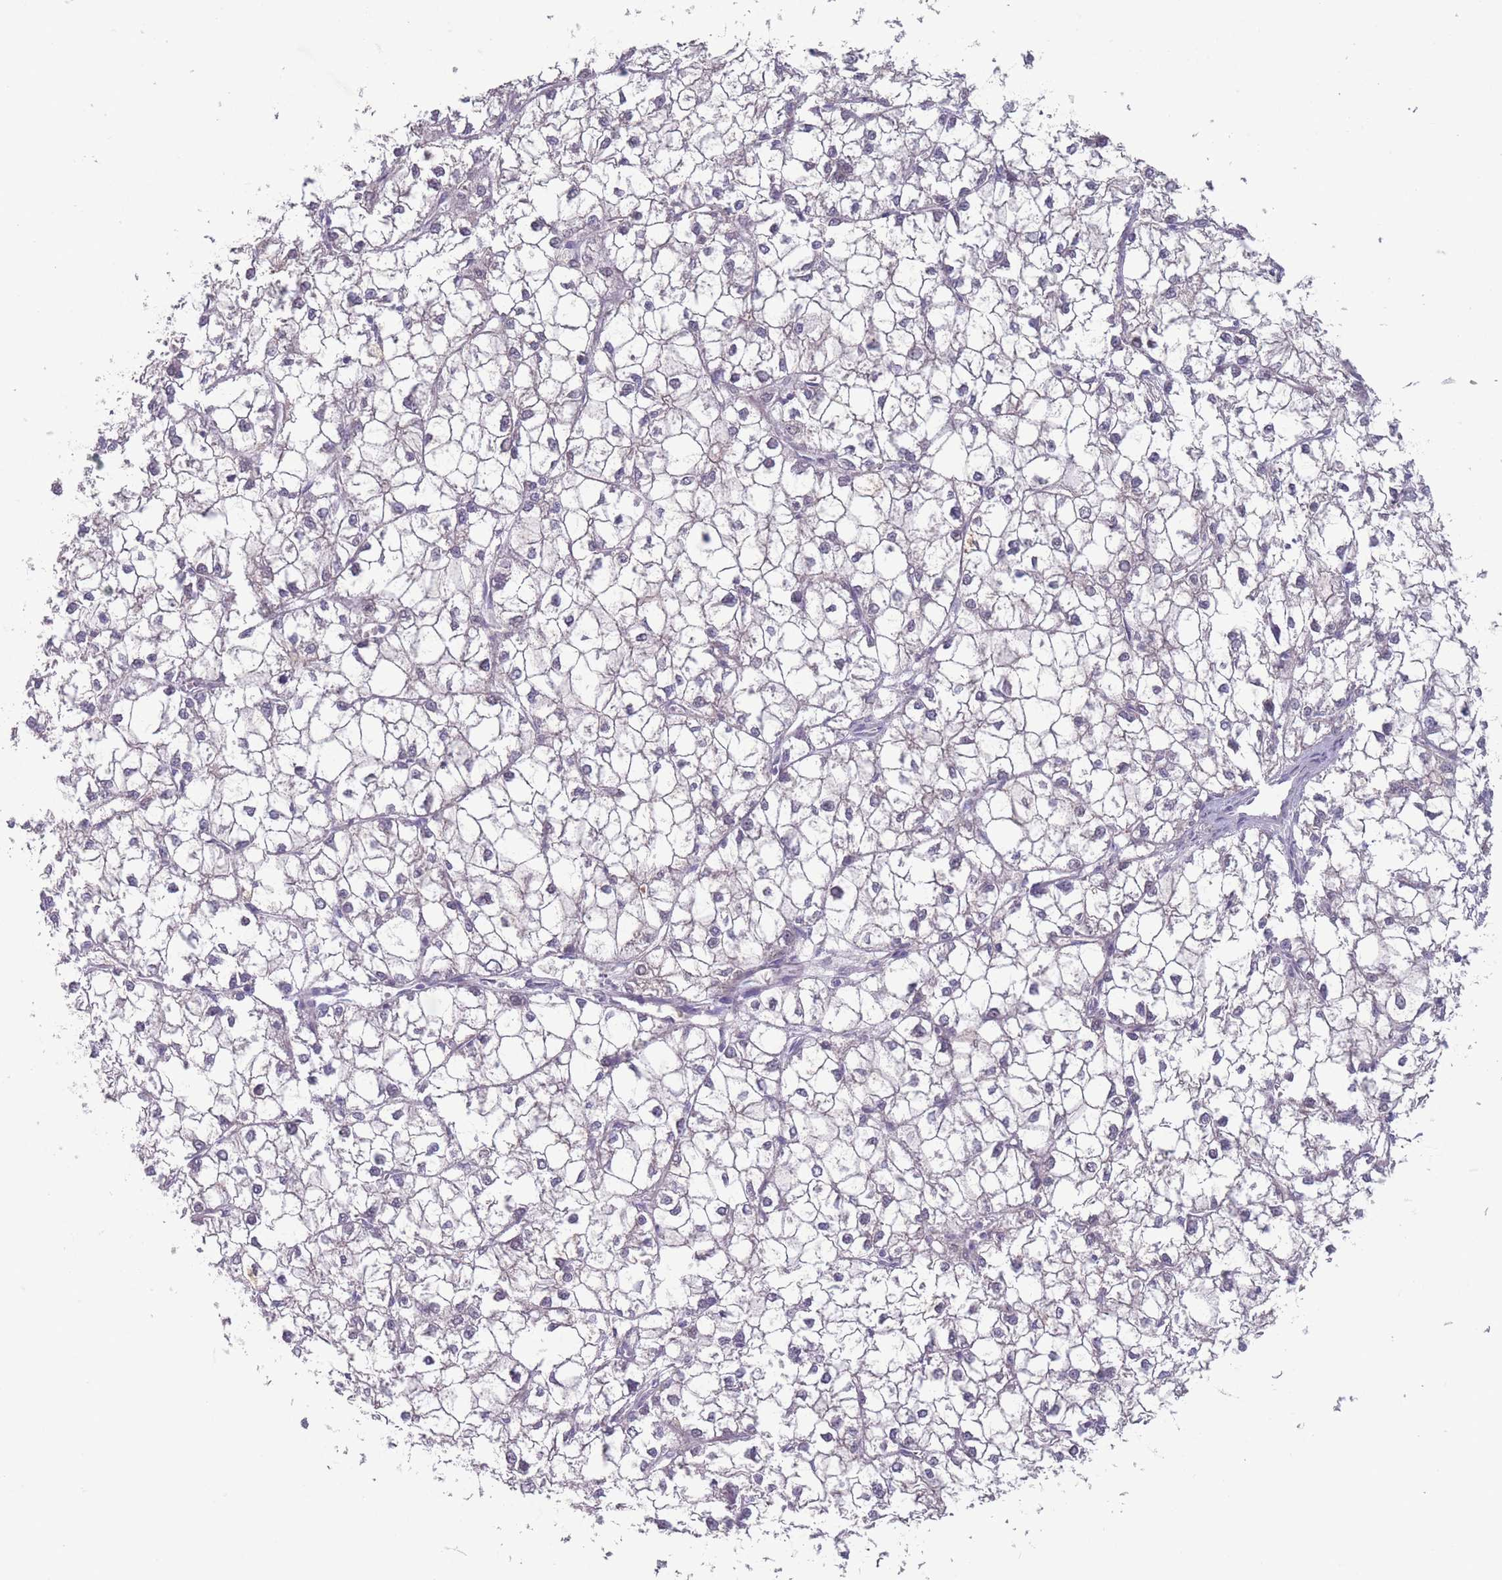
{"staining": {"intensity": "negative", "quantity": "none", "location": "none"}, "tissue": "liver cancer", "cell_type": "Tumor cells", "image_type": "cancer", "snomed": [{"axis": "morphology", "description": "Carcinoma, Hepatocellular, NOS"}, {"axis": "topography", "description": "Liver"}], "caption": "This is an IHC histopathology image of hepatocellular carcinoma (liver). There is no expression in tumor cells.", "gene": "PAIP2B", "patient": {"sex": "female", "age": 43}}